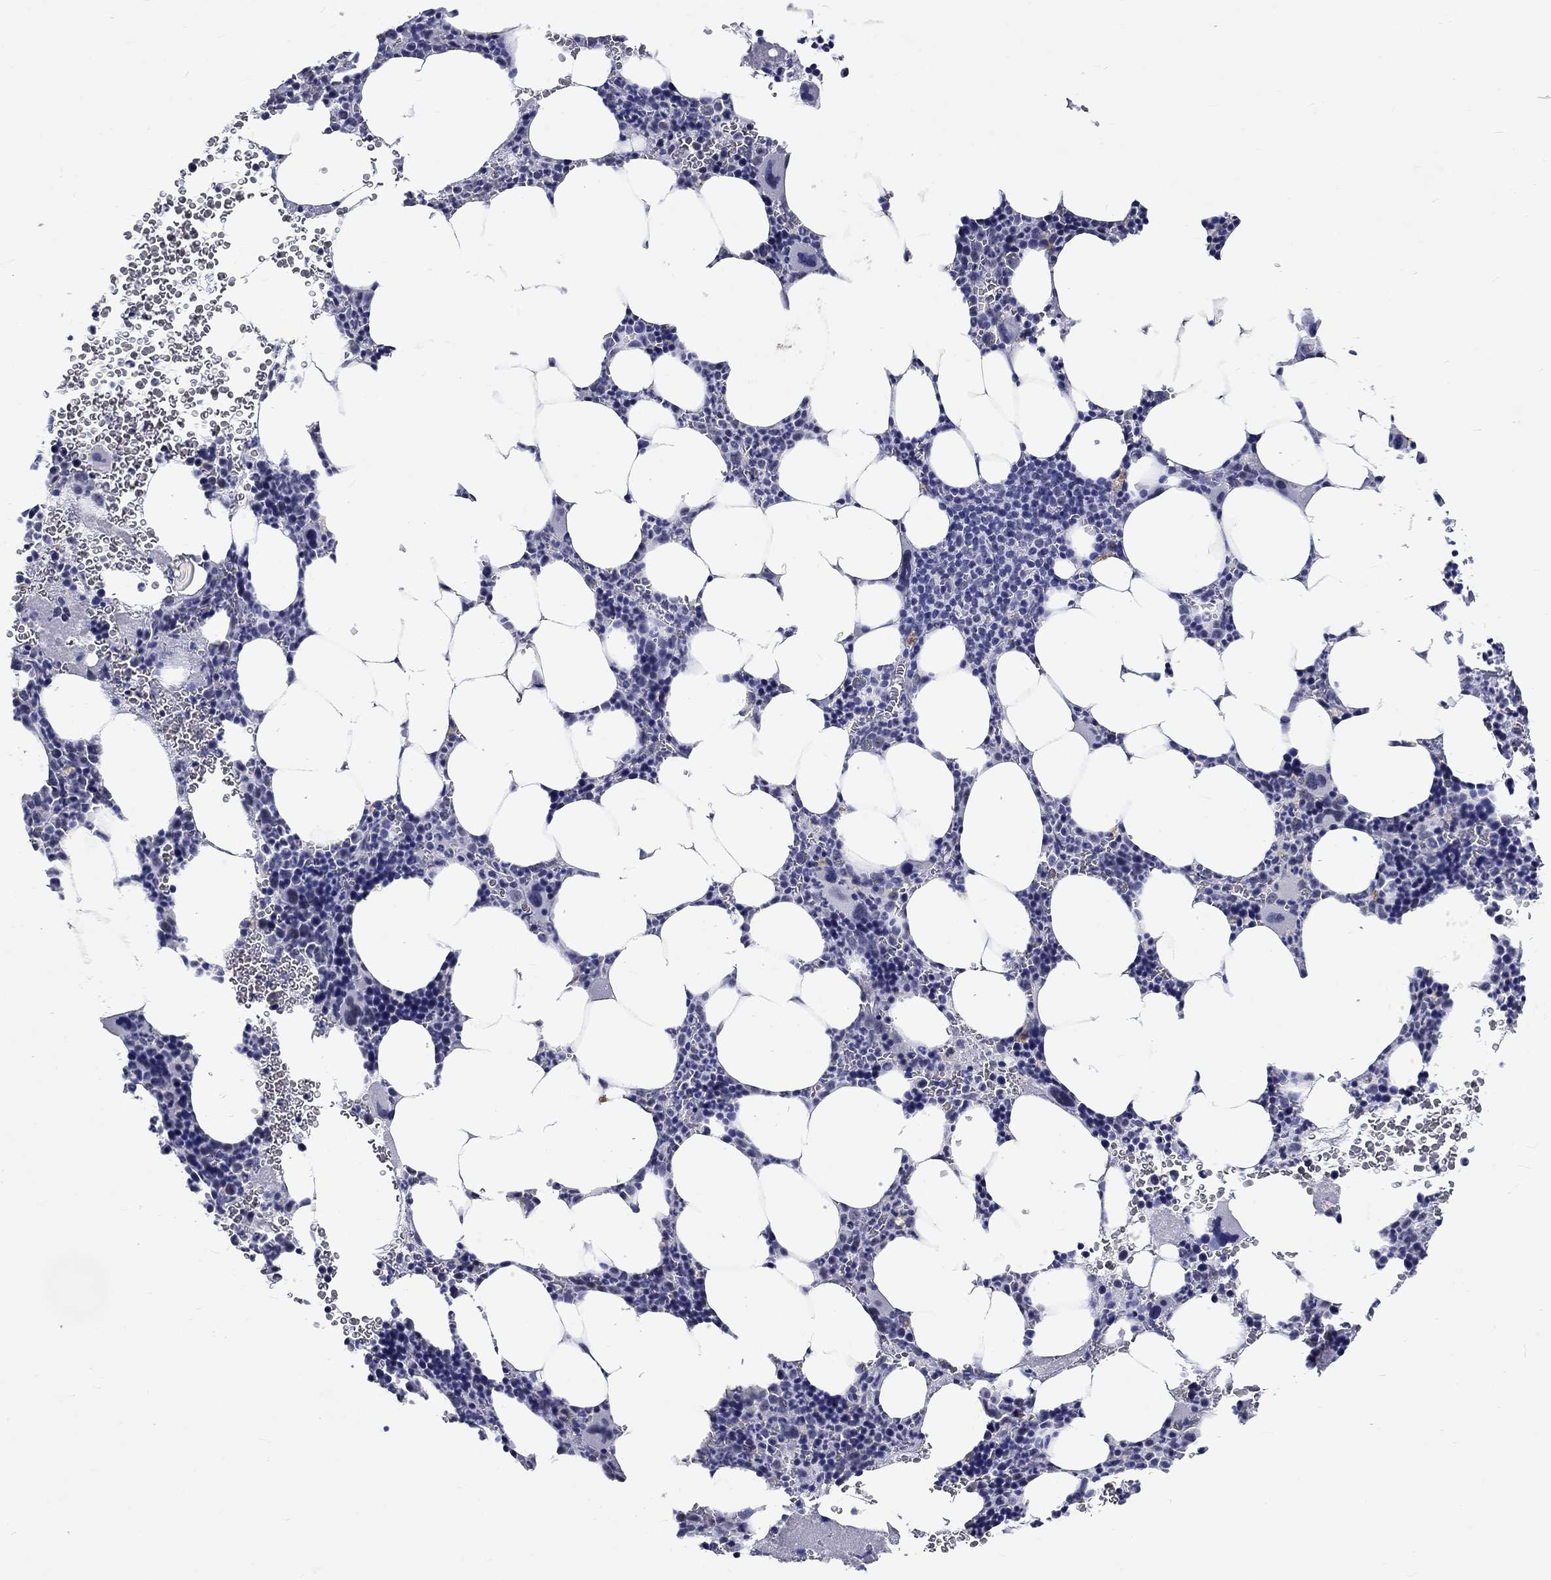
{"staining": {"intensity": "negative", "quantity": "none", "location": "none"}, "tissue": "bone marrow", "cell_type": "Hematopoietic cells", "image_type": "normal", "snomed": [{"axis": "morphology", "description": "Normal tissue, NOS"}, {"axis": "topography", "description": "Bone marrow"}], "caption": "IHC image of benign bone marrow: bone marrow stained with DAB (3,3'-diaminobenzidine) displays no significant protein positivity in hematopoietic cells. Brightfield microscopy of IHC stained with DAB (3,3'-diaminobenzidine) (brown) and hematoxylin (blue), captured at high magnification.", "gene": "GRIN1", "patient": {"sex": "male", "age": 44}}